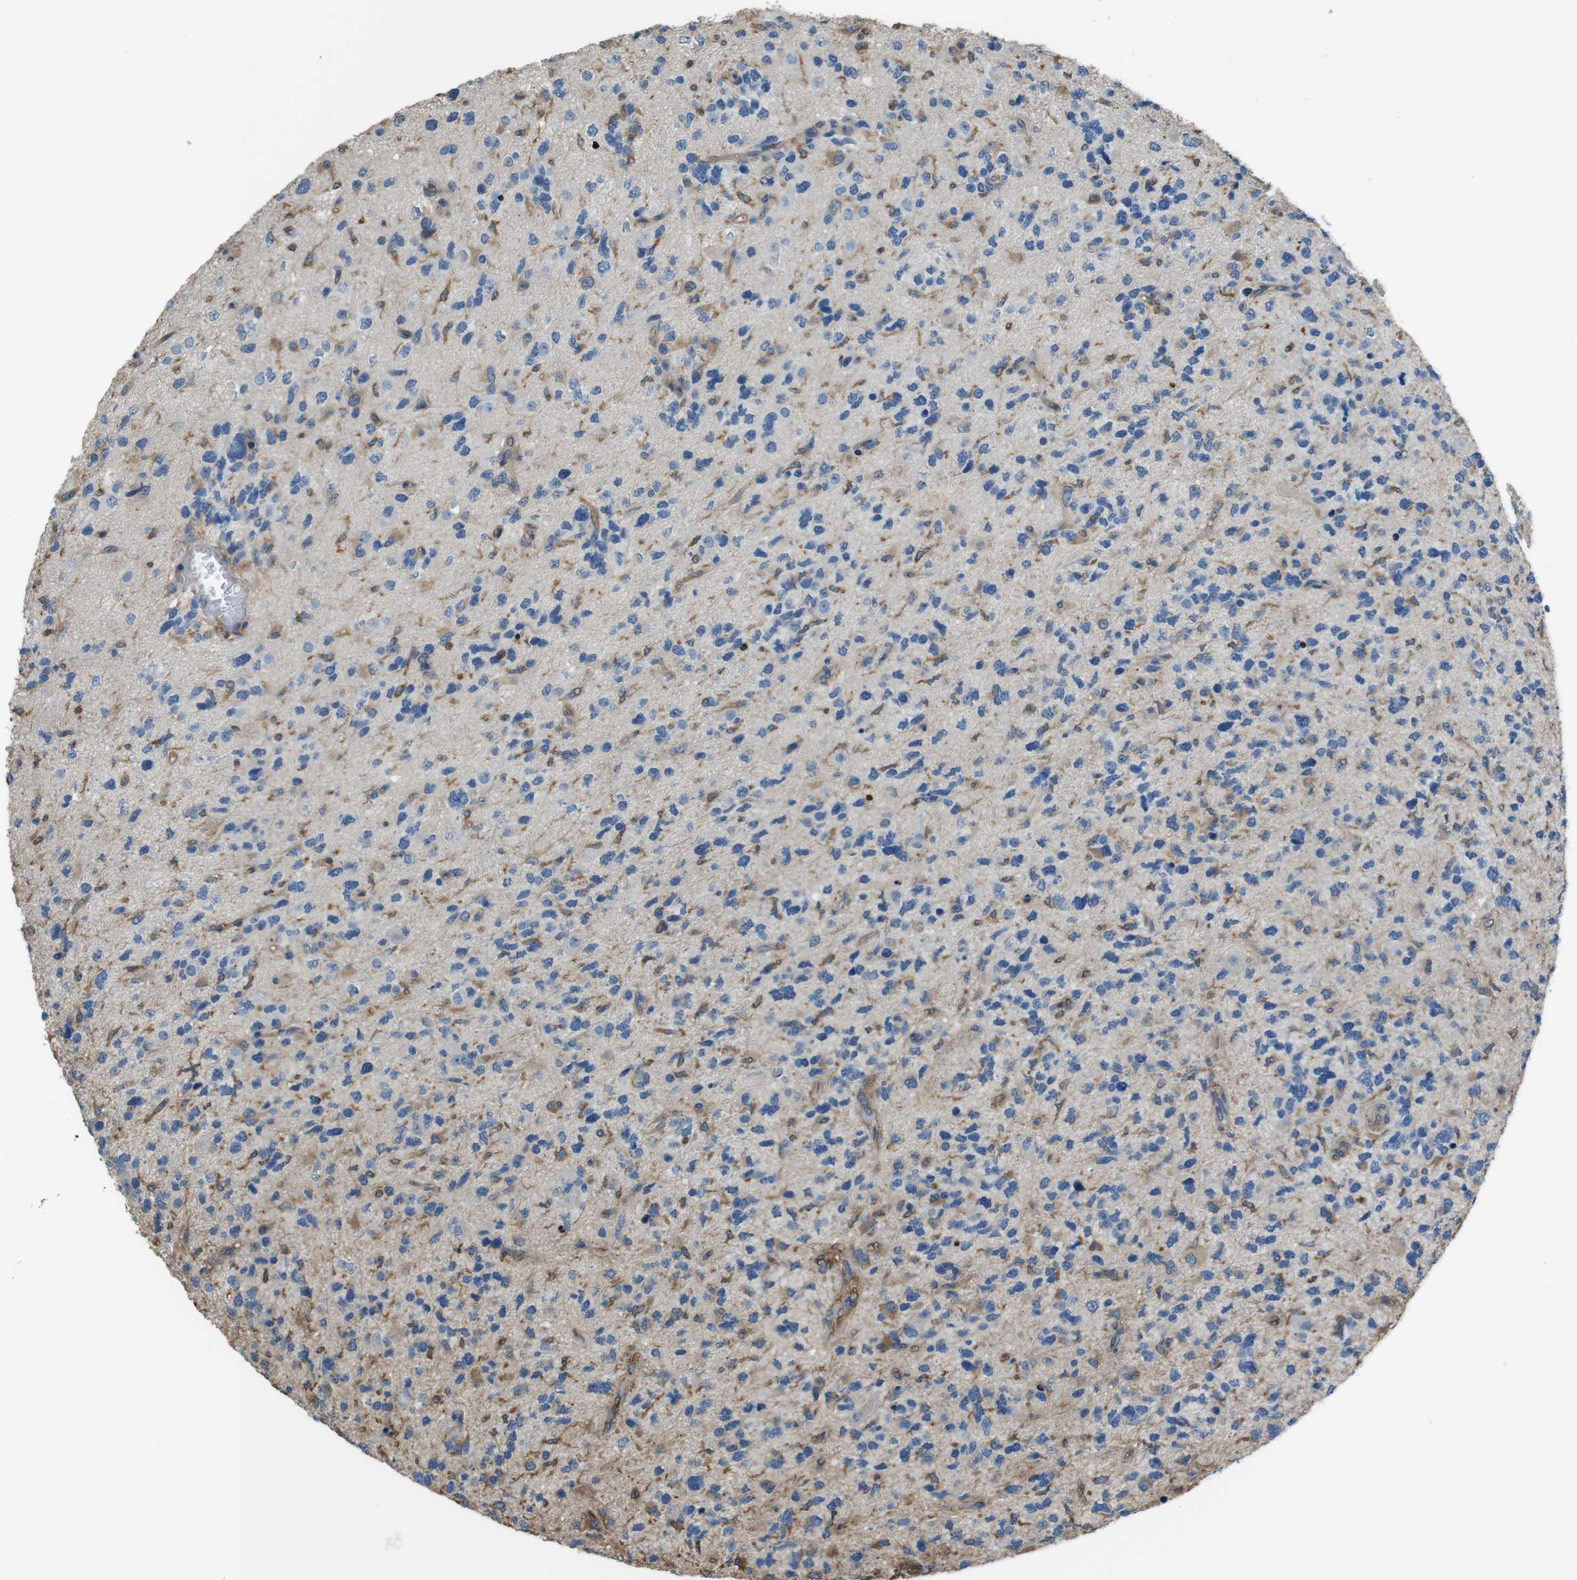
{"staining": {"intensity": "moderate", "quantity": "25%-75%", "location": "cytoplasmic/membranous"}, "tissue": "glioma", "cell_type": "Tumor cells", "image_type": "cancer", "snomed": [{"axis": "morphology", "description": "Glioma, malignant, High grade"}, {"axis": "topography", "description": "Brain"}], "caption": "An IHC histopathology image of tumor tissue is shown. Protein staining in brown highlights moderate cytoplasmic/membranous positivity in malignant high-grade glioma within tumor cells.", "gene": "FCAR", "patient": {"sex": "female", "age": 58}}